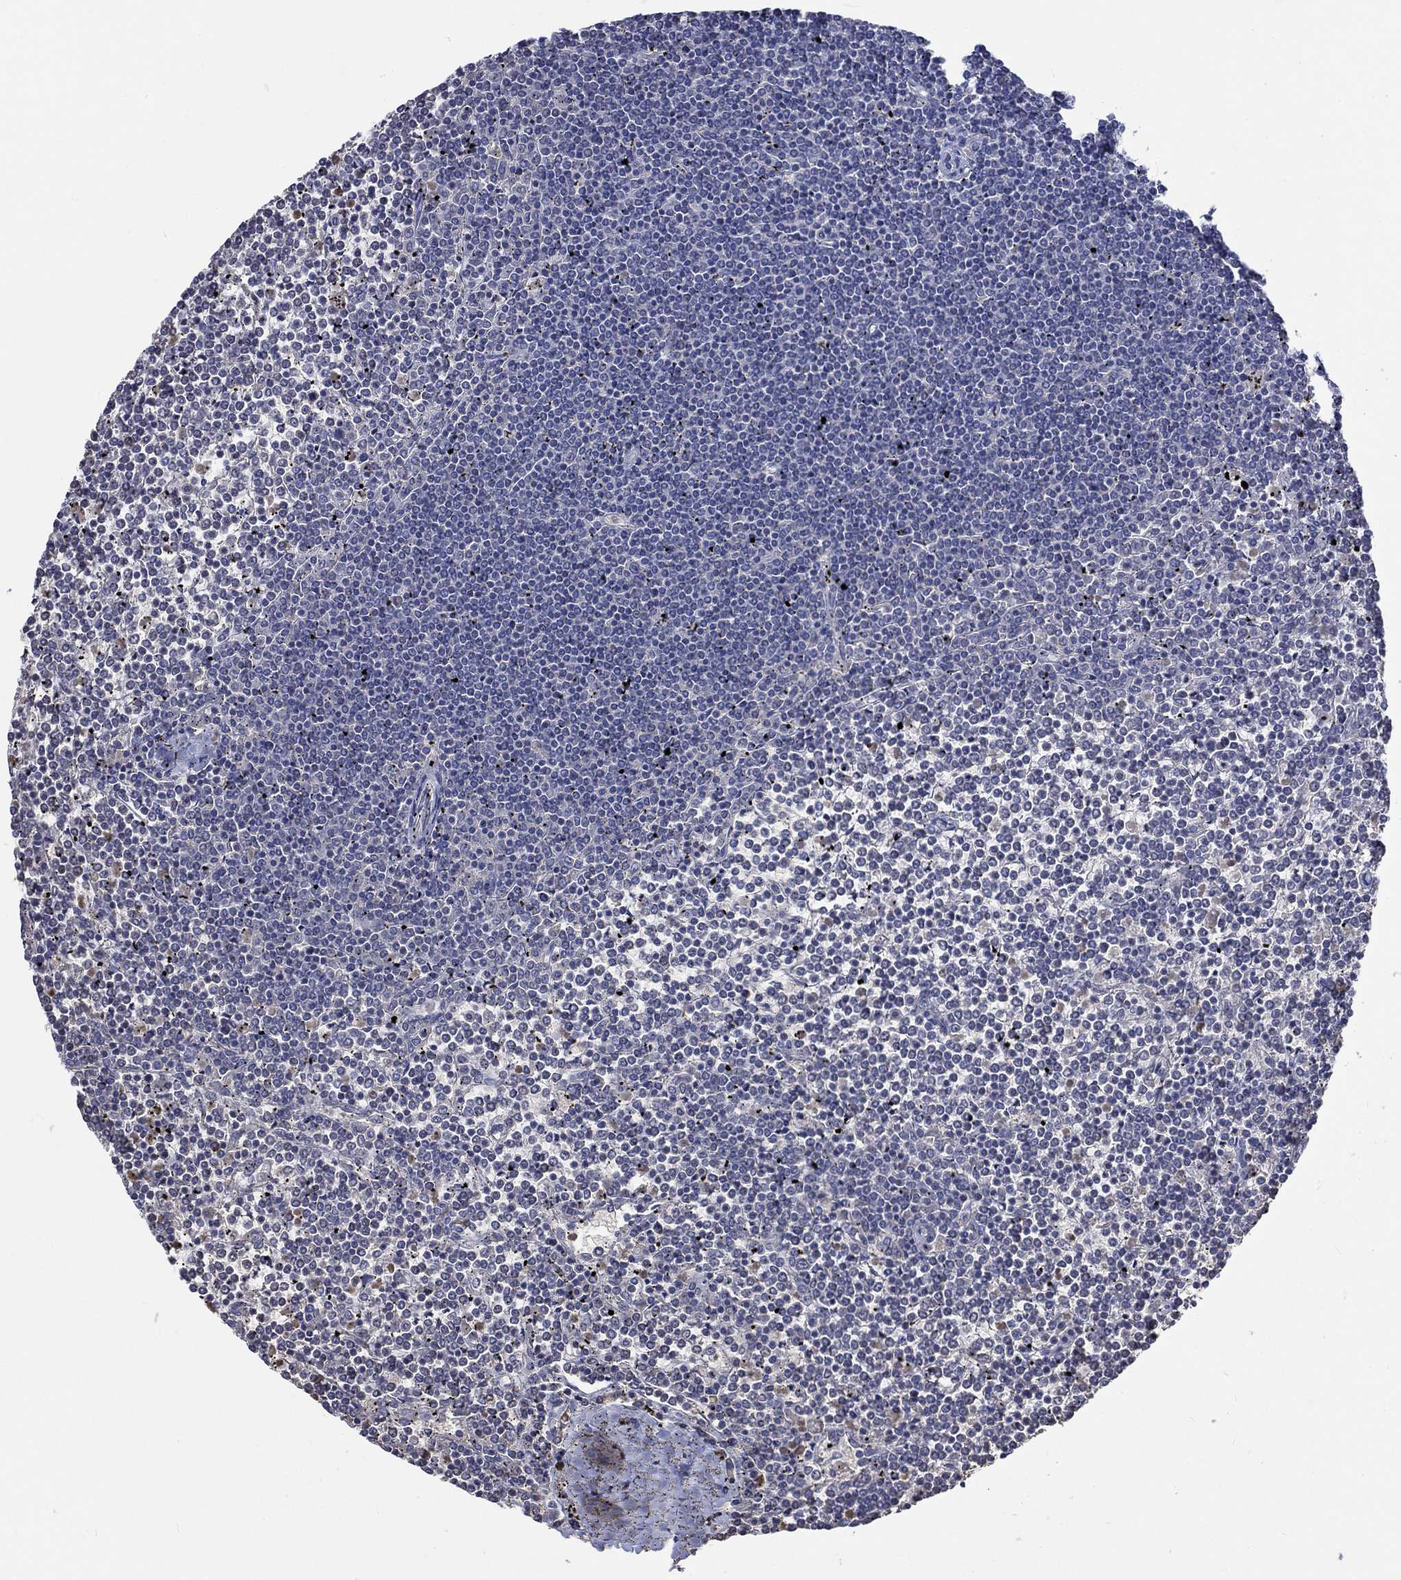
{"staining": {"intensity": "negative", "quantity": "none", "location": "none"}, "tissue": "lymphoma", "cell_type": "Tumor cells", "image_type": "cancer", "snomed": [{"axis": "morphology", "description": "Malignant lymphoma, non-Hodgkin's type, Low grade"}, {"axis": "topography", "description": "Spleen"}], "caption": "DAB immunohistochemical staining of human lymphoma displays no significant positivity in tumor cells.", "gene": "KCNA1", "patient": {"sex": "female", "age": 19}}